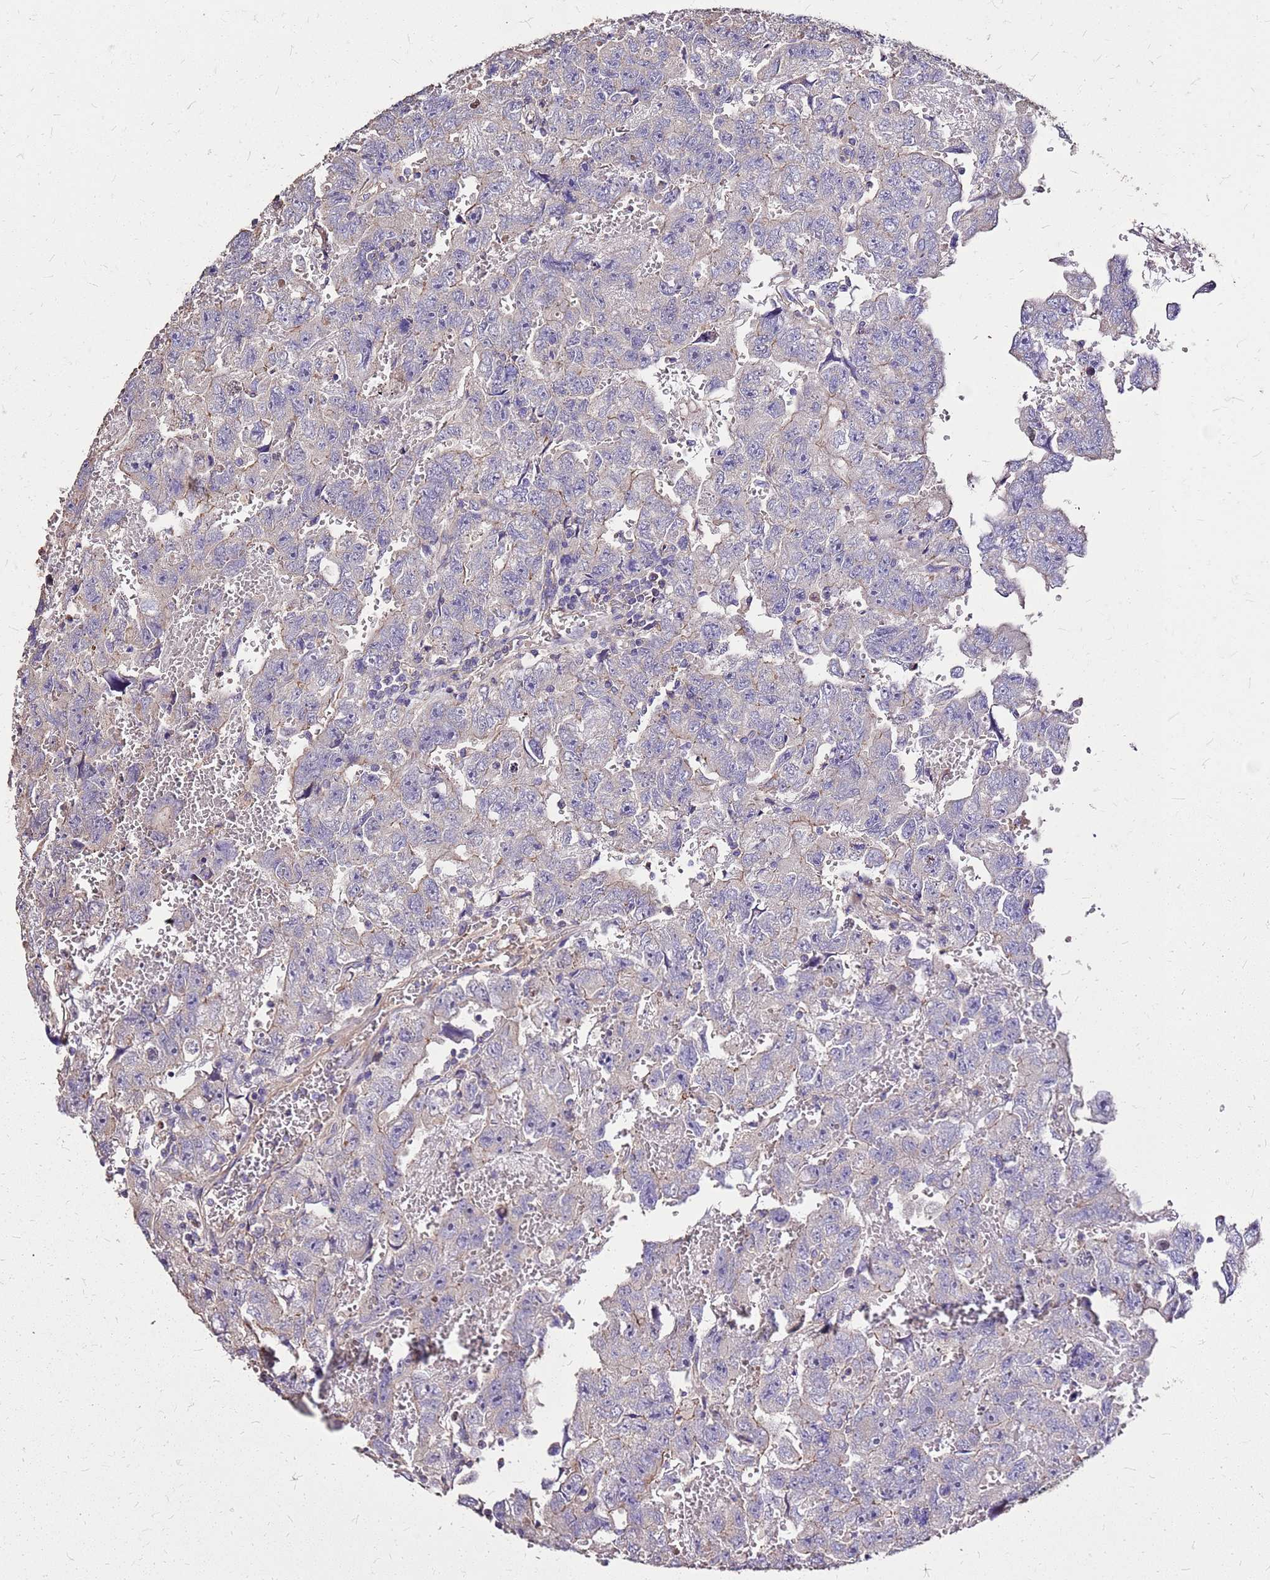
{"staining": {"intensity": "negative", "quantity": "none", "location": "none"}, "tissue": "testis cancer", "cell_type": "Tumor cells", "image_type": "cancer", "snomed": [{"axis": "morphology", "description": "Carcinoma, Embryonal, NOS"}, {"axis": "topography", "description": "Testis"}], "caption": "An image of human testis embryonal carcinoma is negative for staining in tumor cells. Brightfield microscopy of immunohistochemistry stained with DAB (3,3'-diaminobenzidine) (brown) and hematoxylin (blue), captured at high magnification.", "gene": "EXD3", "patient": {"sex": "male", "age": 45}}